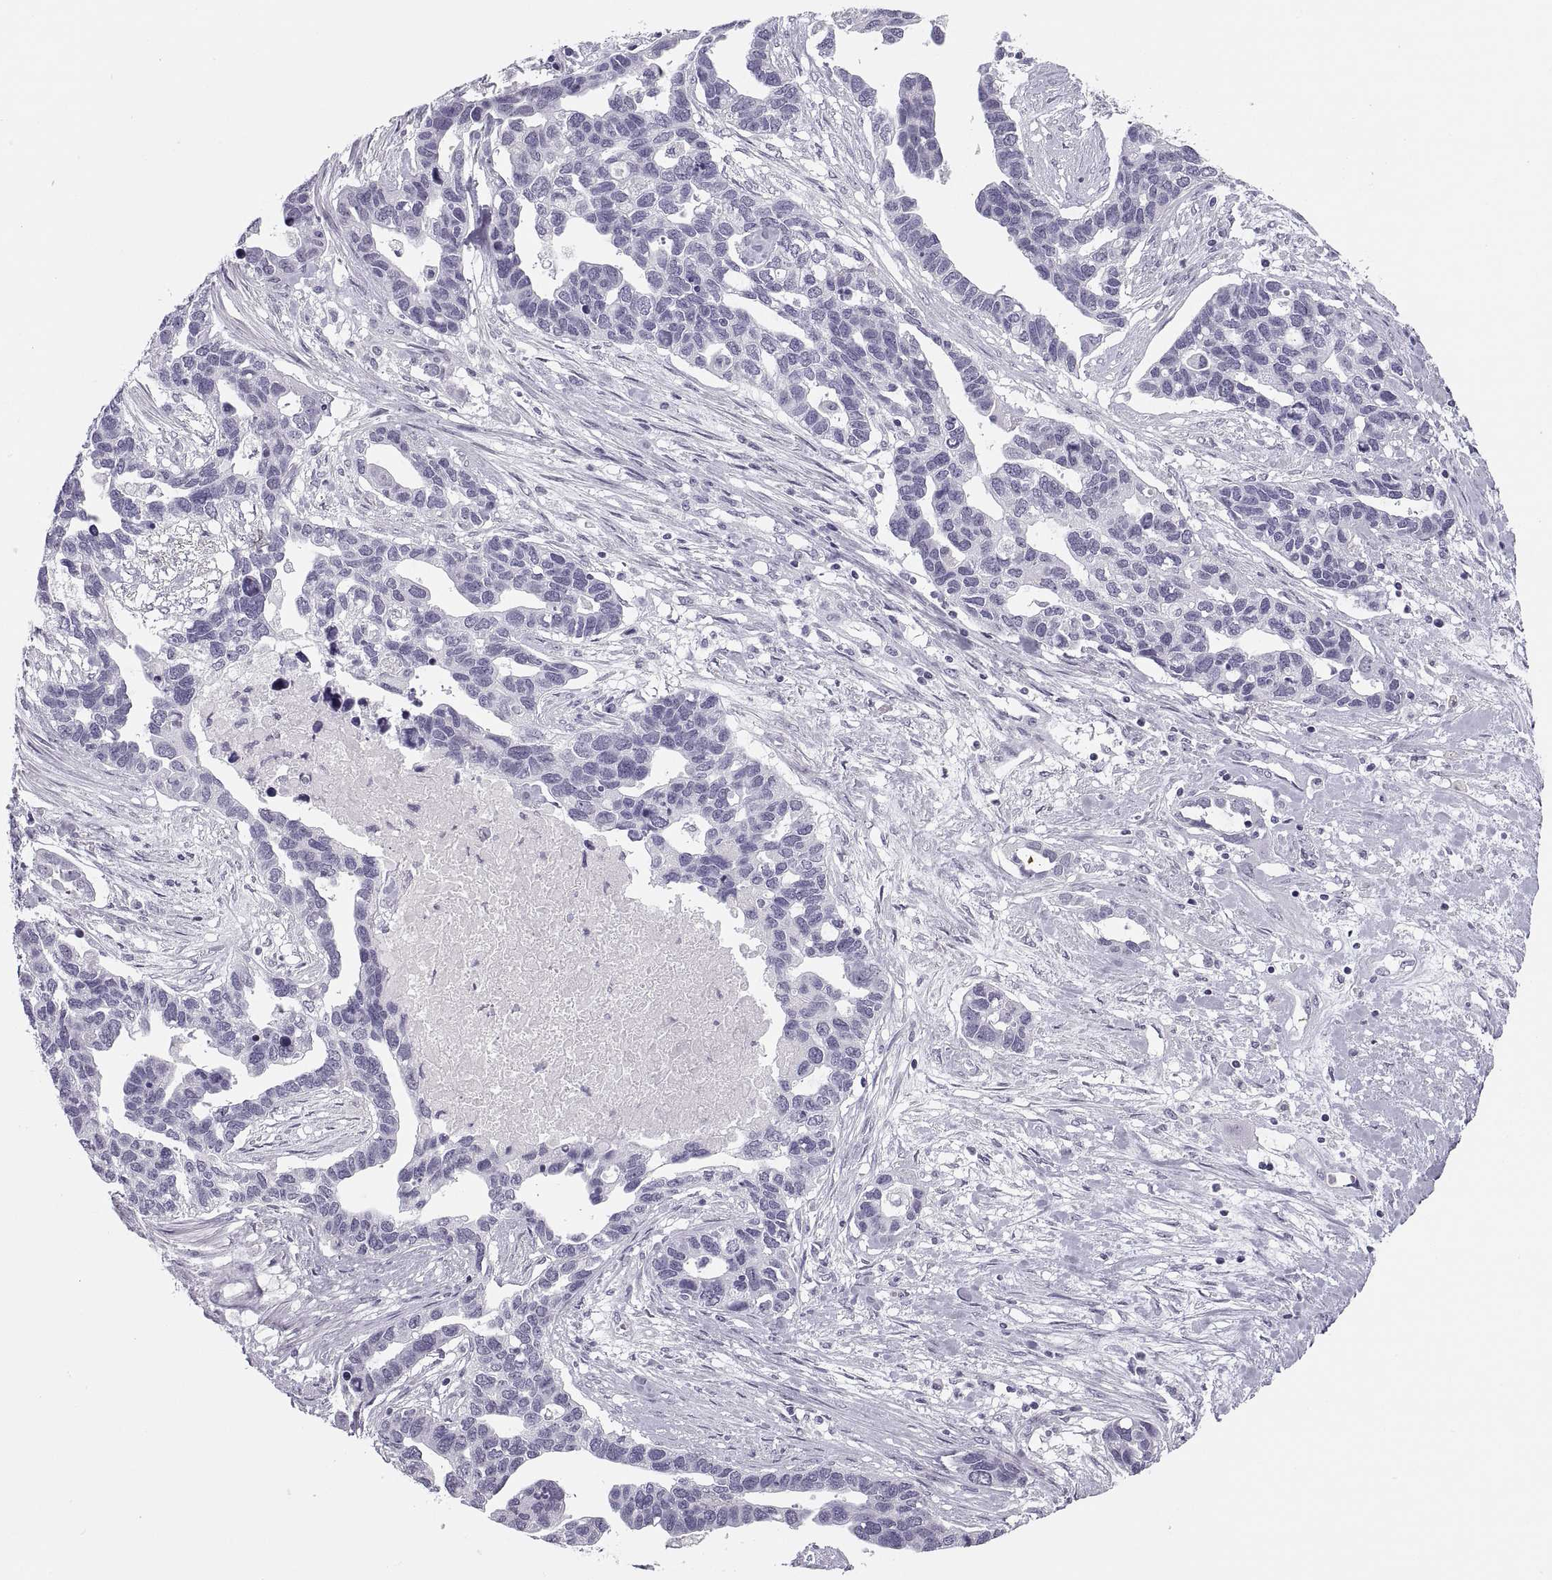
{"staining": {"intensity": "negative", "quantity": "none", "location": "none"}, "tissue": "ovarian cancer", "cell_type": "Tumor cells", "image_type": "cancer", "snomed": [{"axis": "morphology", "description": "Cystadenocarcinoma, serous, NOS"}, {"axis": "topography", "description": "Ovary"}], "caption": "Tumor cells are negative for protein expression in human ovarian cancer (serous cystadenocarcinoma).", "gene": "C3orf22", "patient": {"sex": "female", "age": 54}}